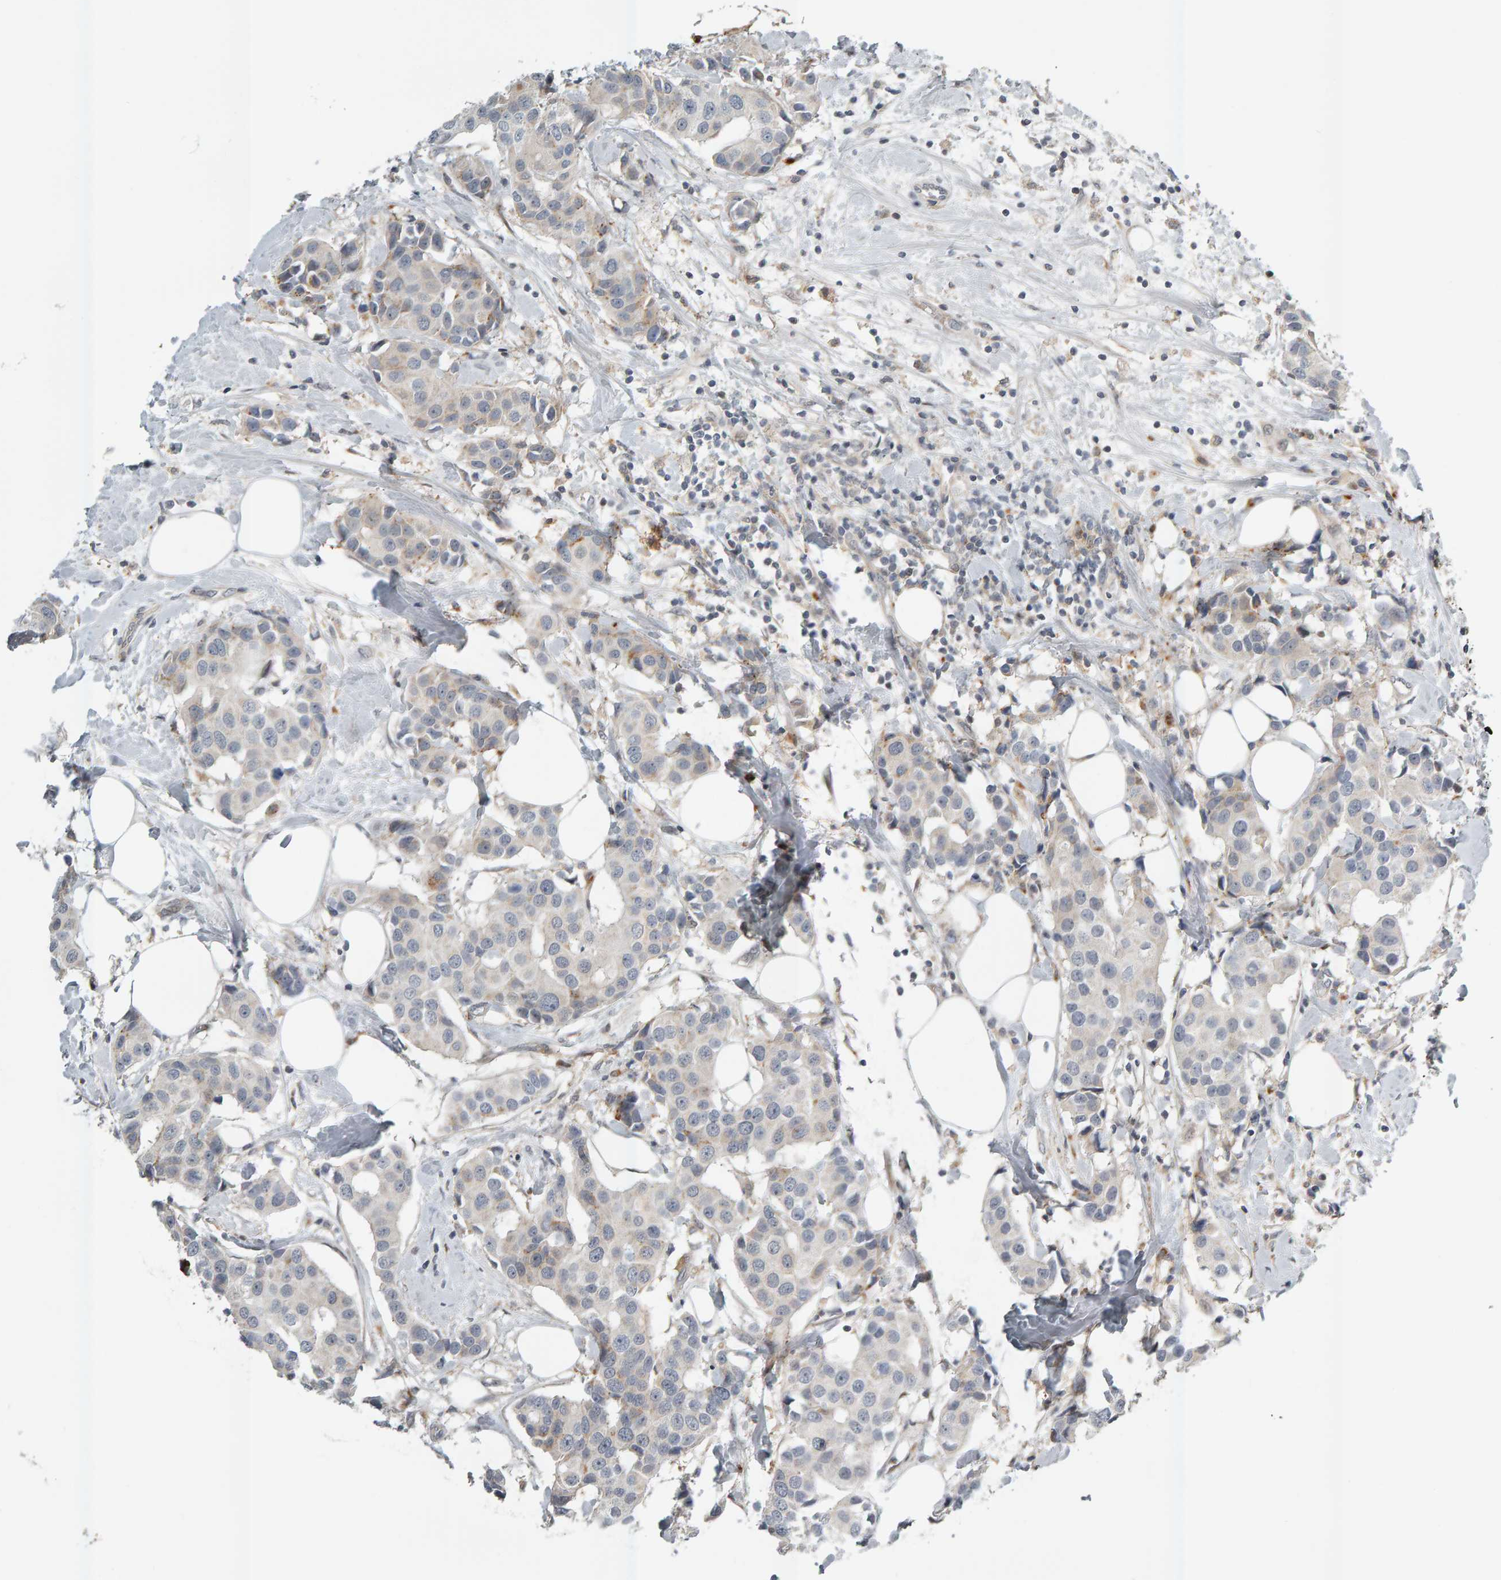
{"staining": {"intensity": "weak", "quantity": "<25%", "location": "cytoplasmic/membranous"}, "tissue": "breast cancer", "cell_type": "Tumor cells", "image_type": "cancer", "snomed": [{"axis": "morphology", "description": "Normal tissue, NOS"}, {"axis": "morphology", "description": "Duct carcinoma"}, {"axis": "topography", "description": "Breast"}], "caption": "Immunohistochemistry (IHC) photomicrograph of breast infiltrating ductal carcinoma stained for a protein (brown), which exhibits no positivity in tumor cells.", "gene": "ZNF160", "patient": {"sex": "female", "age": 39}}